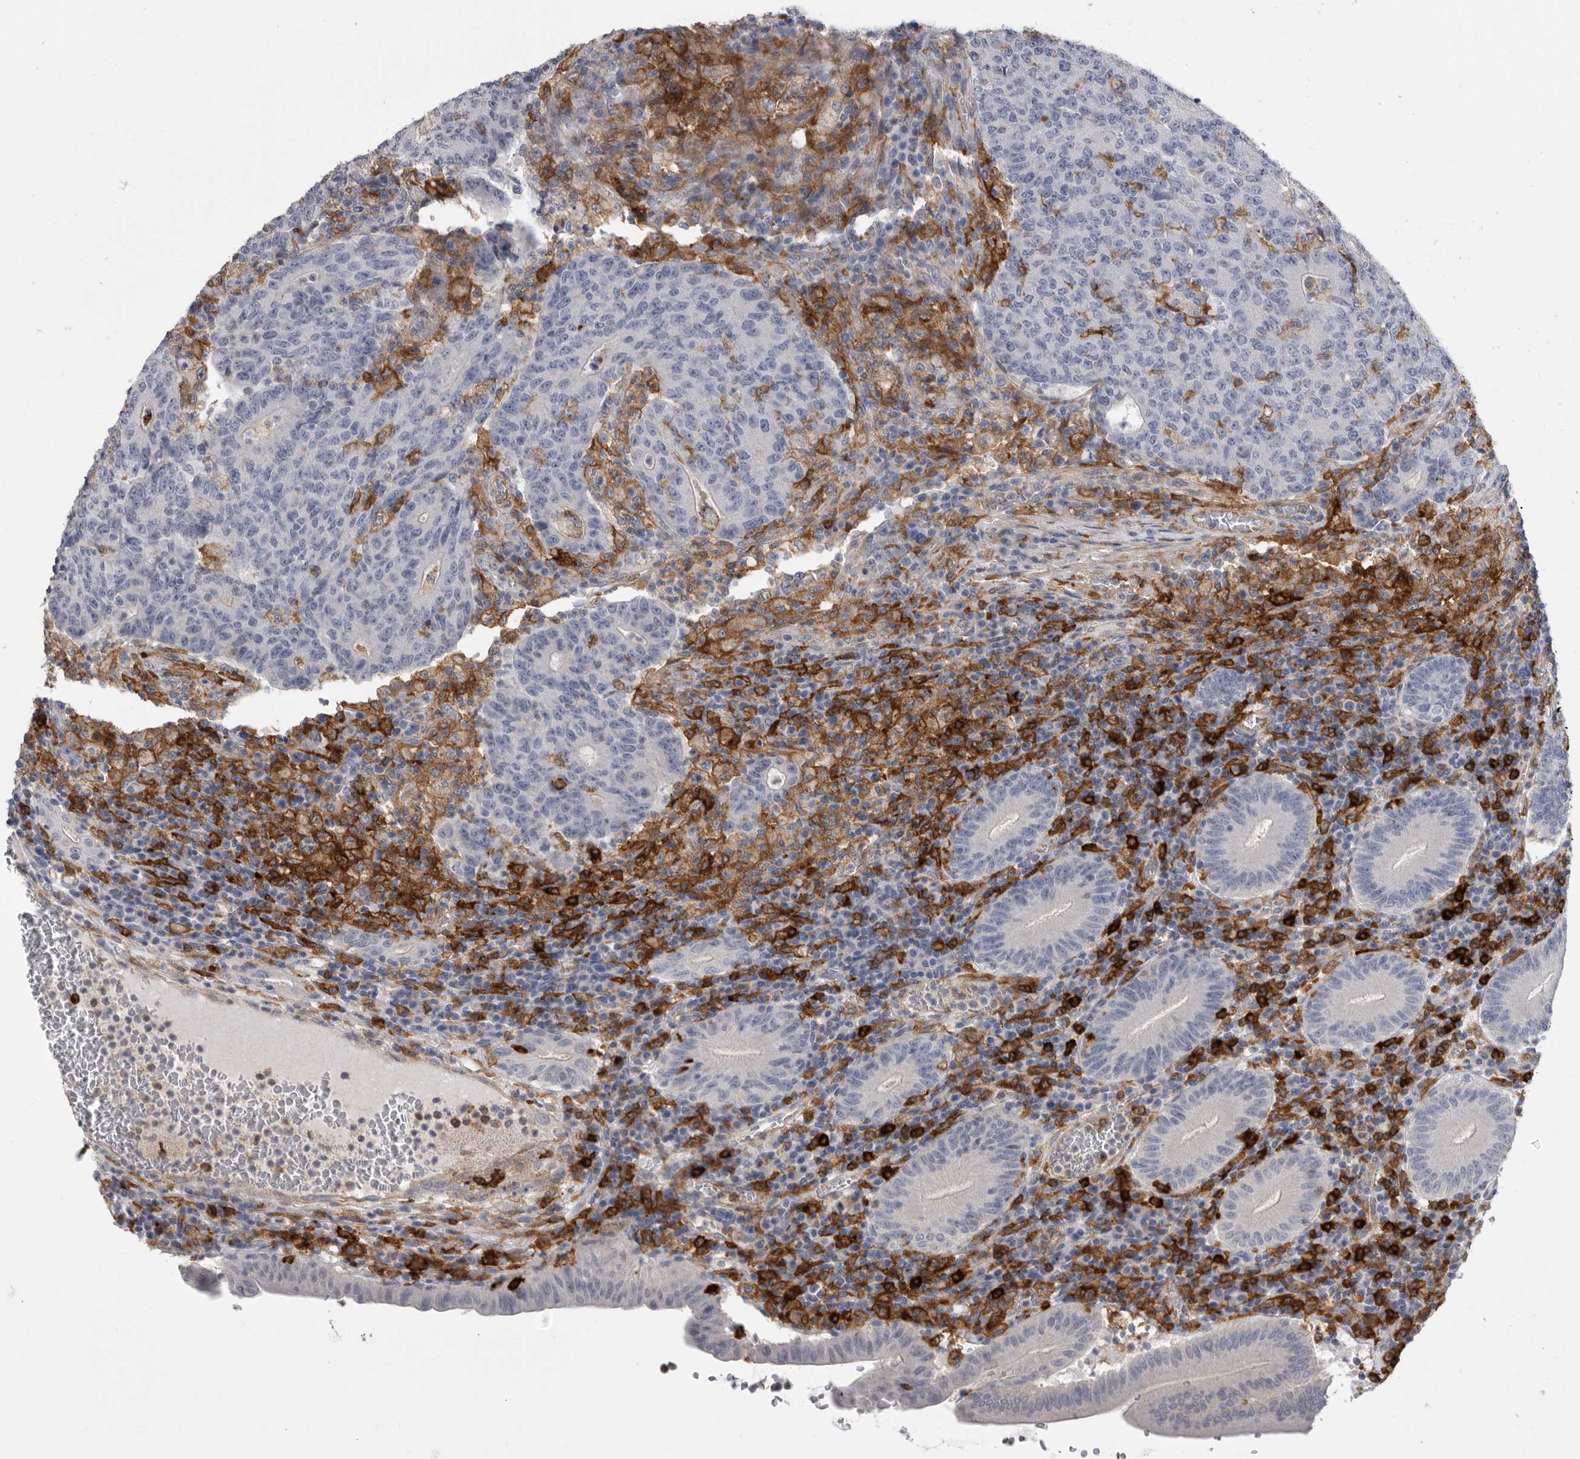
{"staining": {"intensity": "negative", "quantity": "none", "location": "none"}, "tissue": "colorectal cancer", "cell_type": "Tumor cells", "image_type": "cancer", "snomed": [{"axis": "morphology", "description": "Adenocarcinoma, NOS"}, {"axis": "topography", "description": "Colon"}], "caption": "An image of human colorectal adenocarcinoma is negative for staining in tumor cells.", "gene": "SIGLEC10", "patient": {"sex": "female", "age": 75}}